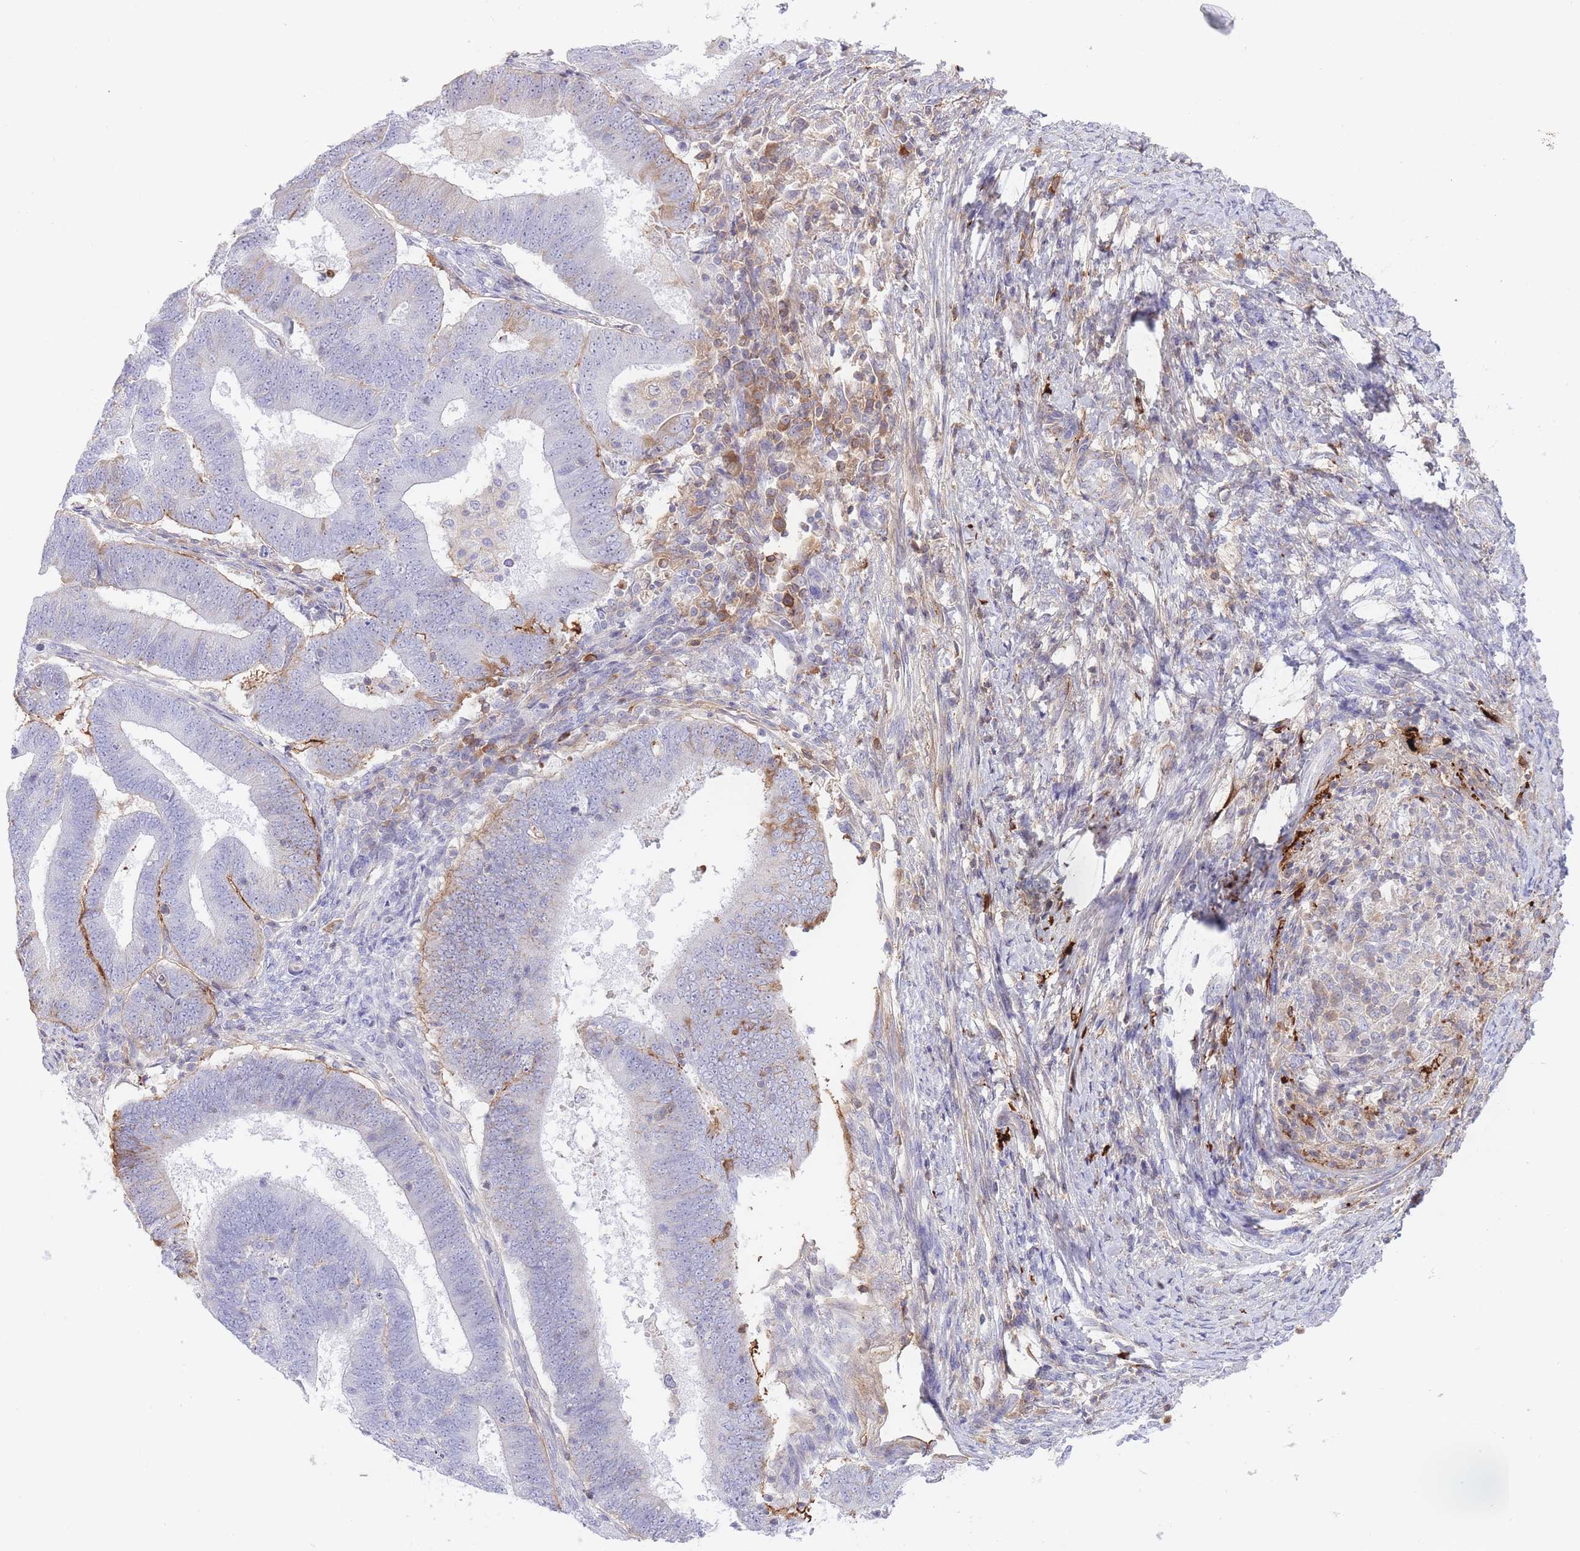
{"staining": {"intensity": "negative", "quantity": "none", "location": "none"}, "tissue": "endometrial cancer", "cell_type": "Tumor cells", "image_type": "cancer", "snomed": [{"axis": "morphology", "description": "Adenocarcinoma, NOS"}, {"axis": "topography", "description": "Endometrium"}], "caption": "Immunohistochemistry (IHC) histopathology image of human endometrial cancer (adenocarcinoma) stained for a protein (brown), which displays no staining in tumor cells.", "gene": "HRG", "patient": {"sex": "female", "age": 70}}